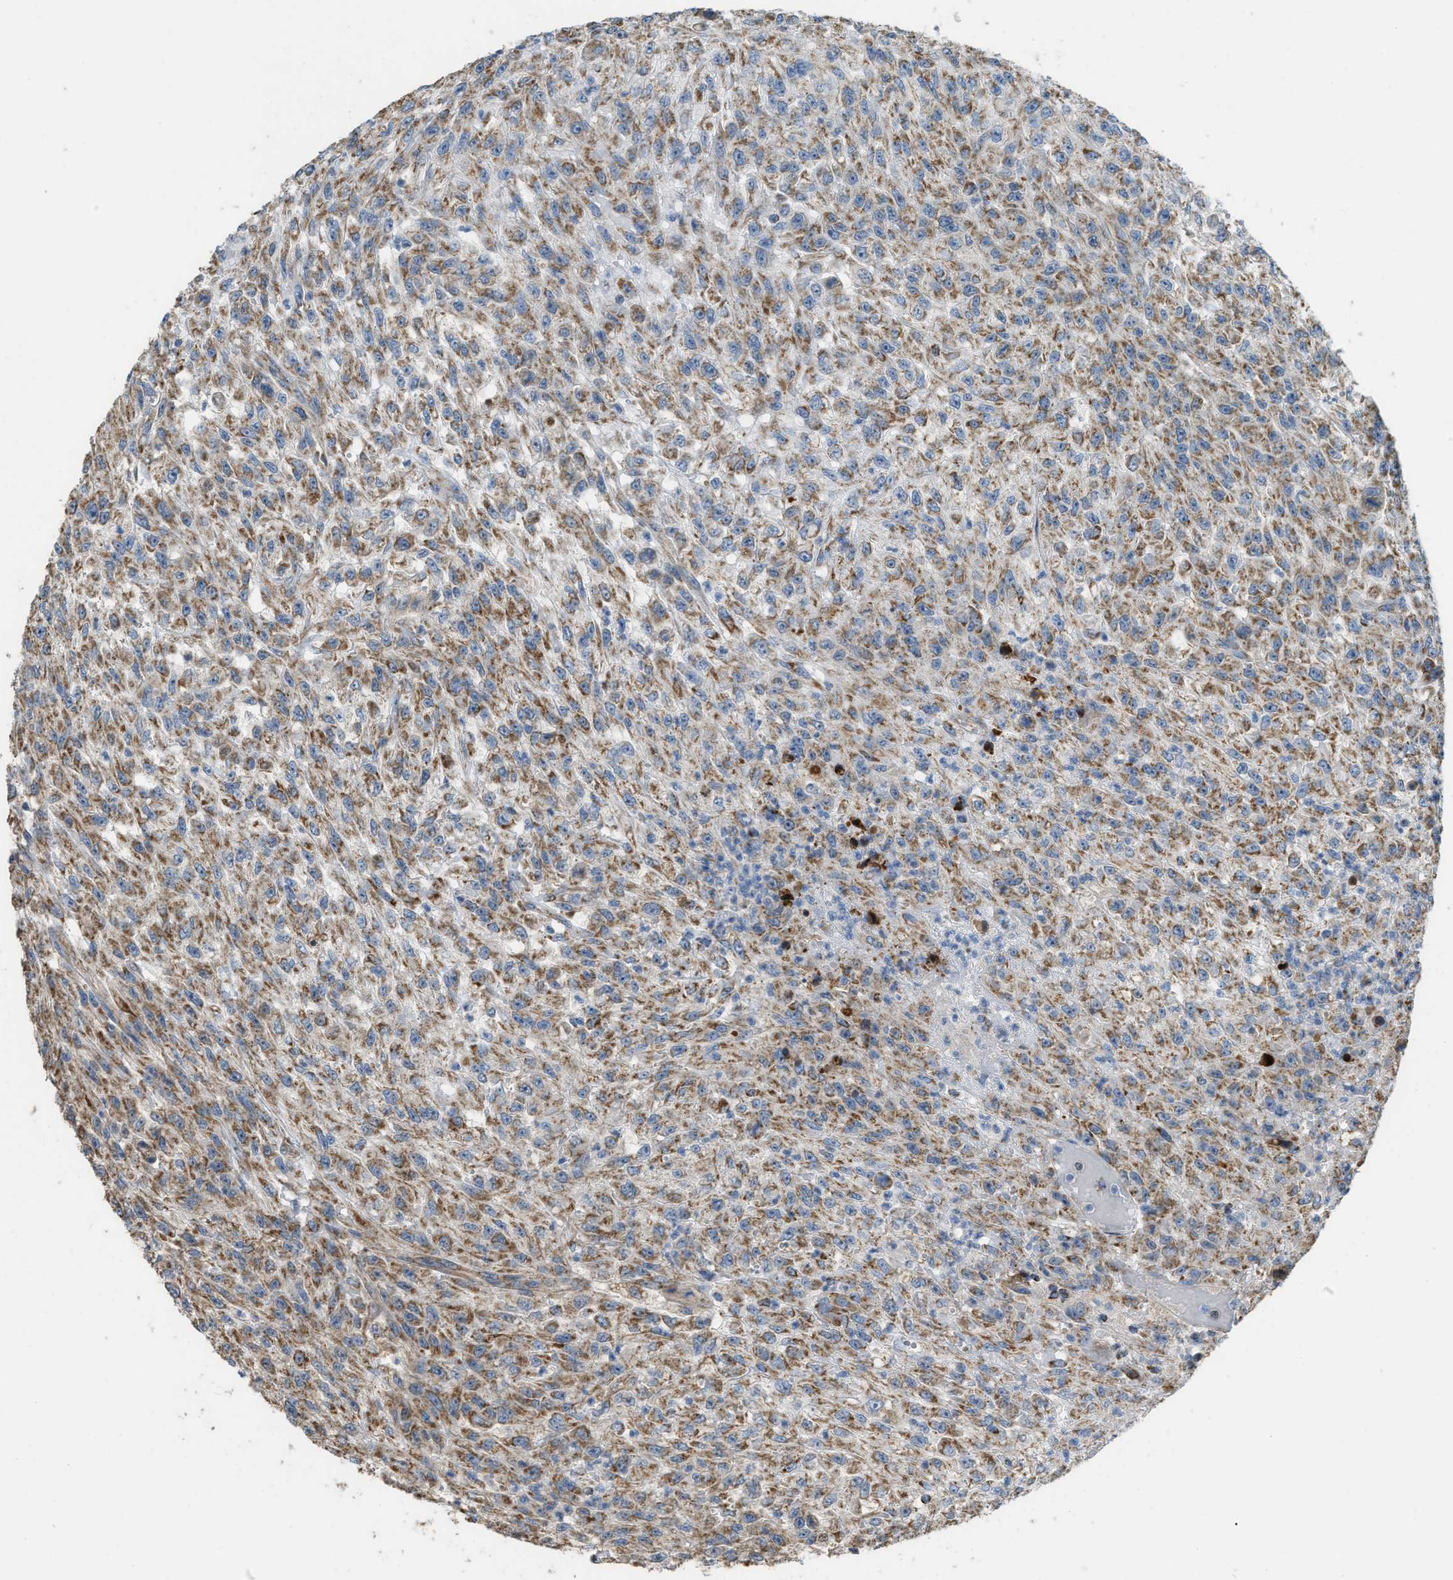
{"staining": {"intensity": "weak", "quantity": ">75%", "location": "cytoplasmic/membranous"}, "tissue": "urothelial cancer", "cell_type": "Tumor cells", "image_type": "cancer", "snomed": [{"axis": "morphology", "description": "Urothelial carcinoma, High grade"}, {"axis": "topography", "description": "Urinary bladder"}], "caption": "Human urothelial cancer stained with a protein marker demonstrates weak staining in tumor cells.", "gene": "ETFB", "patient": {"sex": "male", "age": 46}}